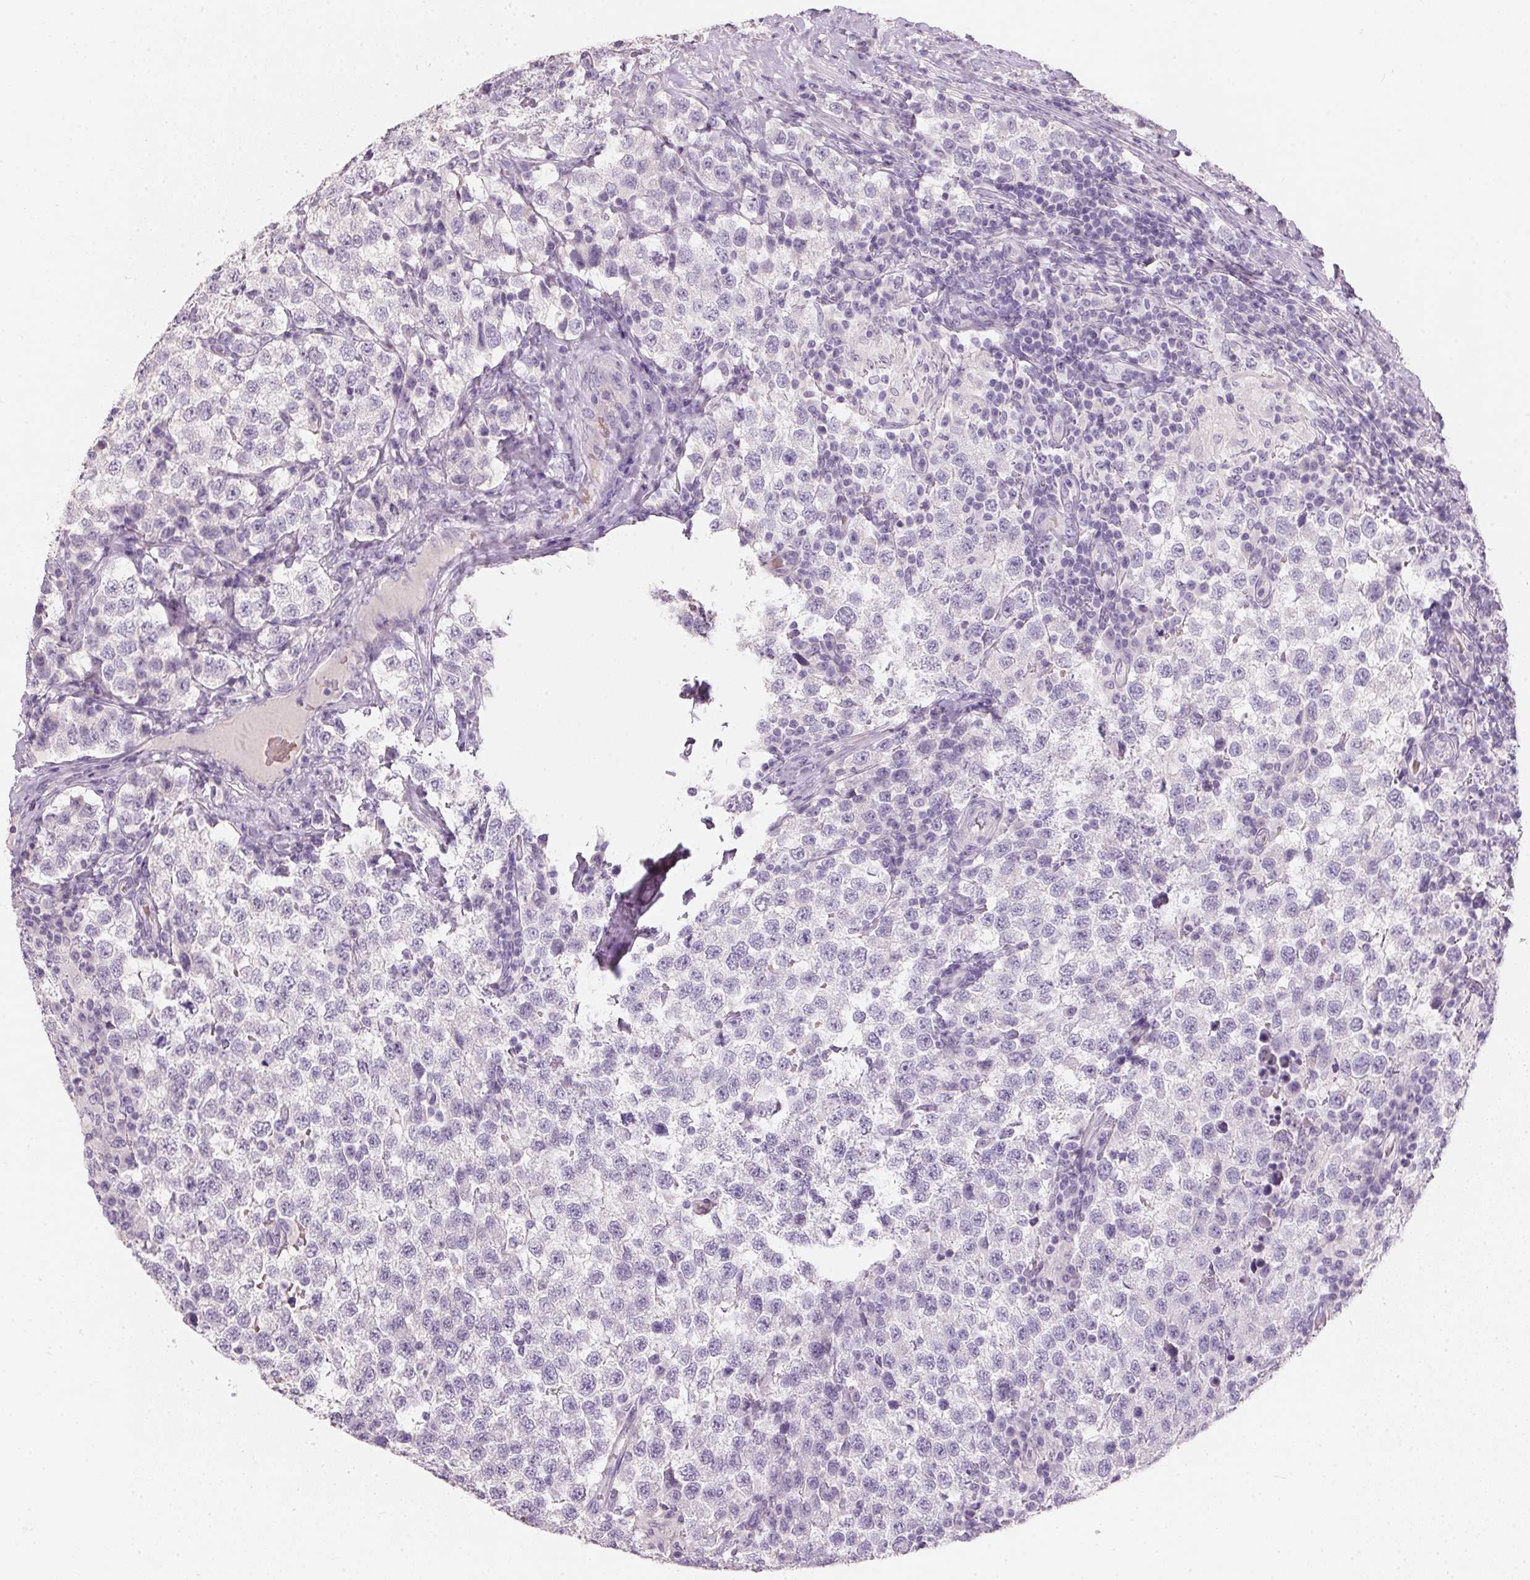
{"staining": {"intensity": "negative", "quantity": "none", "location": "none"}, "tissue": "testis cancer", "cell_type": "Tumor cells", "image_type": "cancer", "snomed": [{"axis": "morphology", "description": "Seminoma, NOS"}, {"axis": "topography", "description": "Testis"}], "caption": "The immunohistochemistry micrograph has no significant staining in tumor cells of testis seminoma tissue.", "gene": "HSD17B1", "patient": {"sex": "male", "age": 34}}